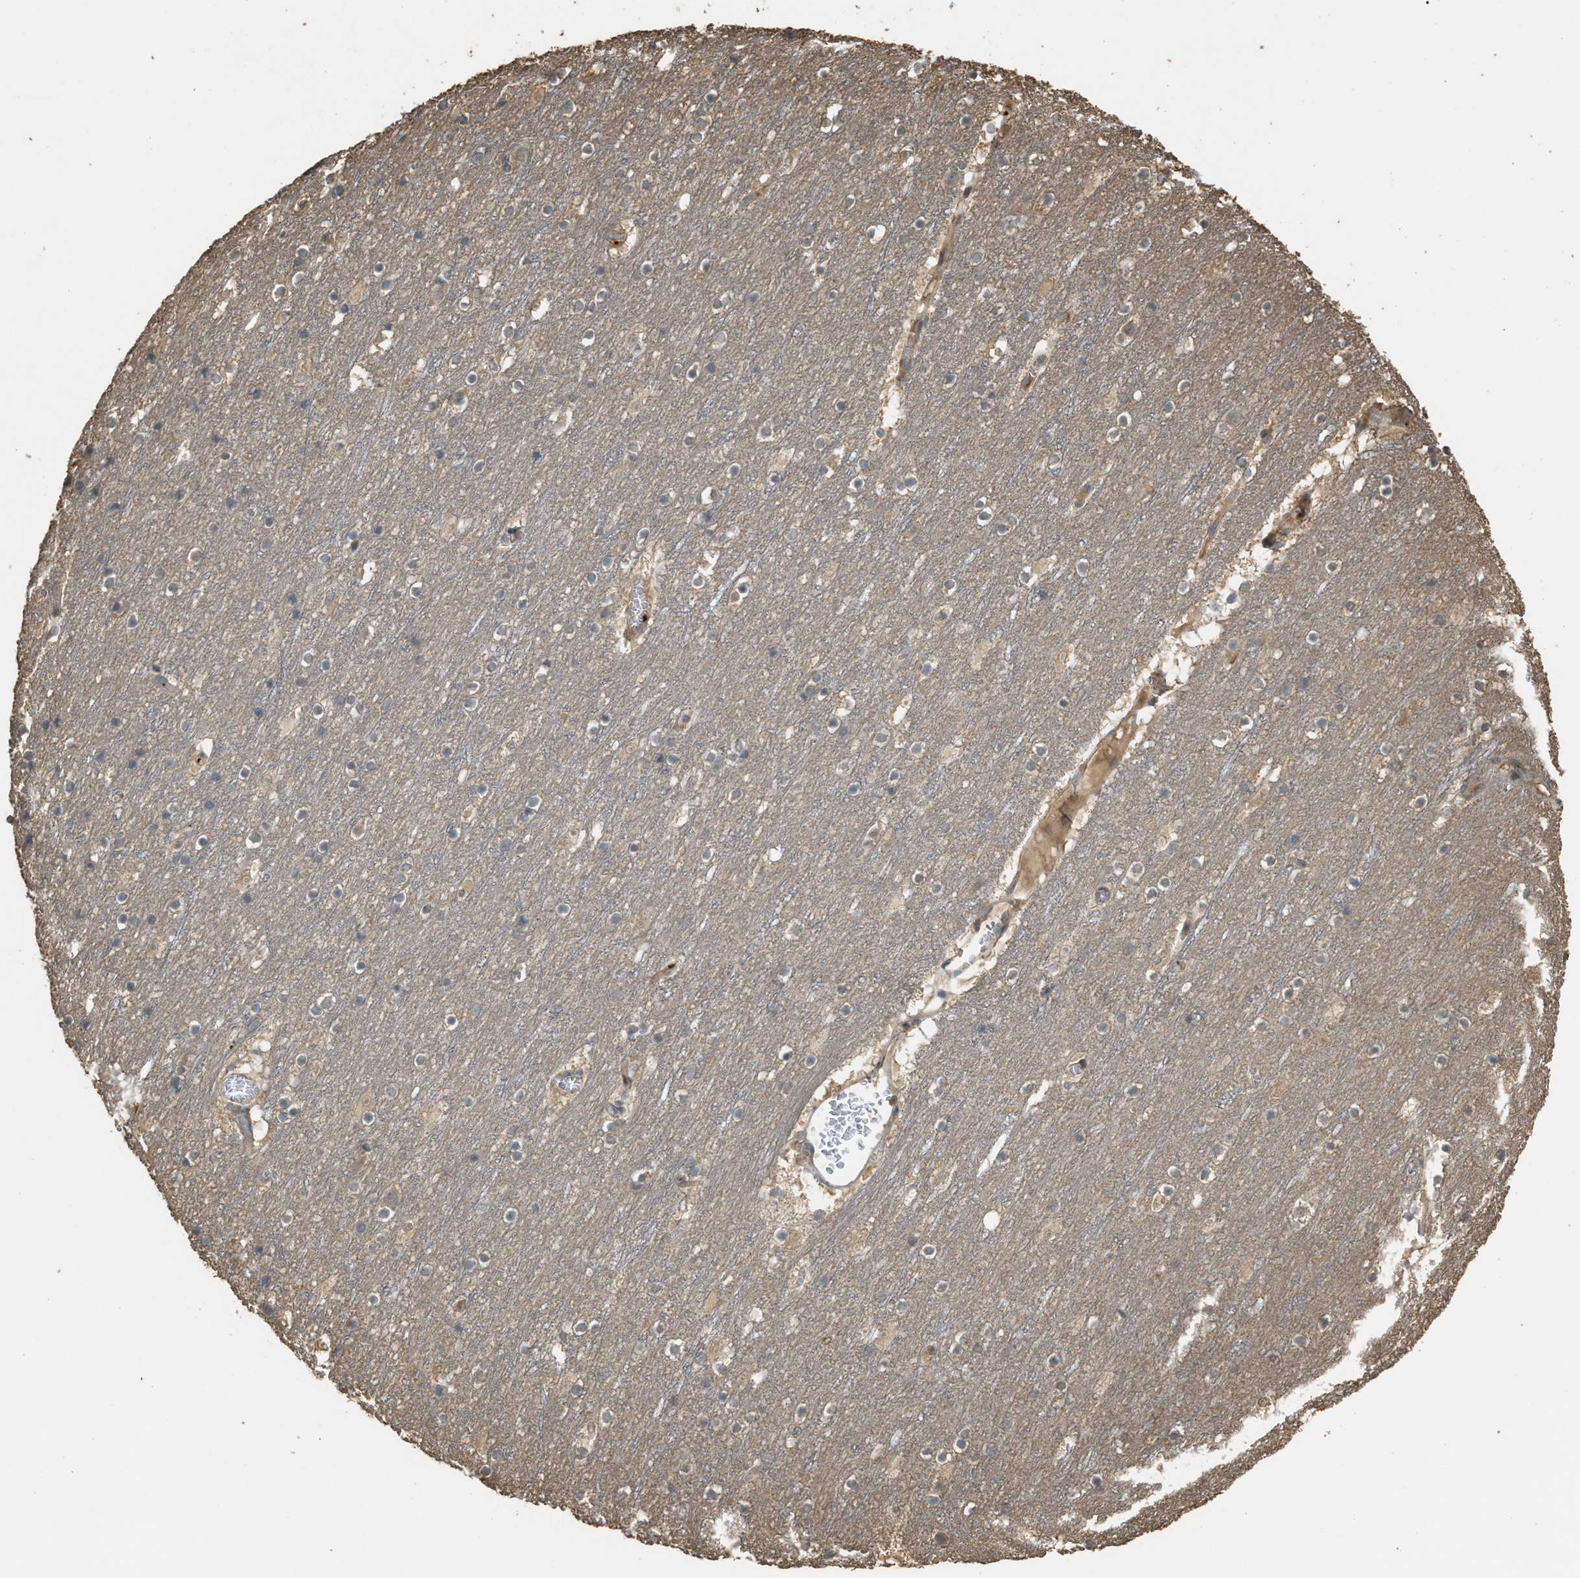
{"staining": {"intensity": "weak", "quantity": "25%-75%", "location": "cytoplasmic/membranous"}, "tissue": "cerebral cortex", "cell_type": "Endothelial cells", "image_type": "normal", "snomed": [{"axis": "morphology", "description": "Normal tissue, NOS"}, {"axis": "topography", "description": "Cerebral cortex"}], "caption": "Weak cytoplasmic/membranous expression is identified in about 25%-75% of endothelial cells in normal cerebral cortex.", "gene": "ARHGDIA", "patient": {"sex": "male", "age": 45}}